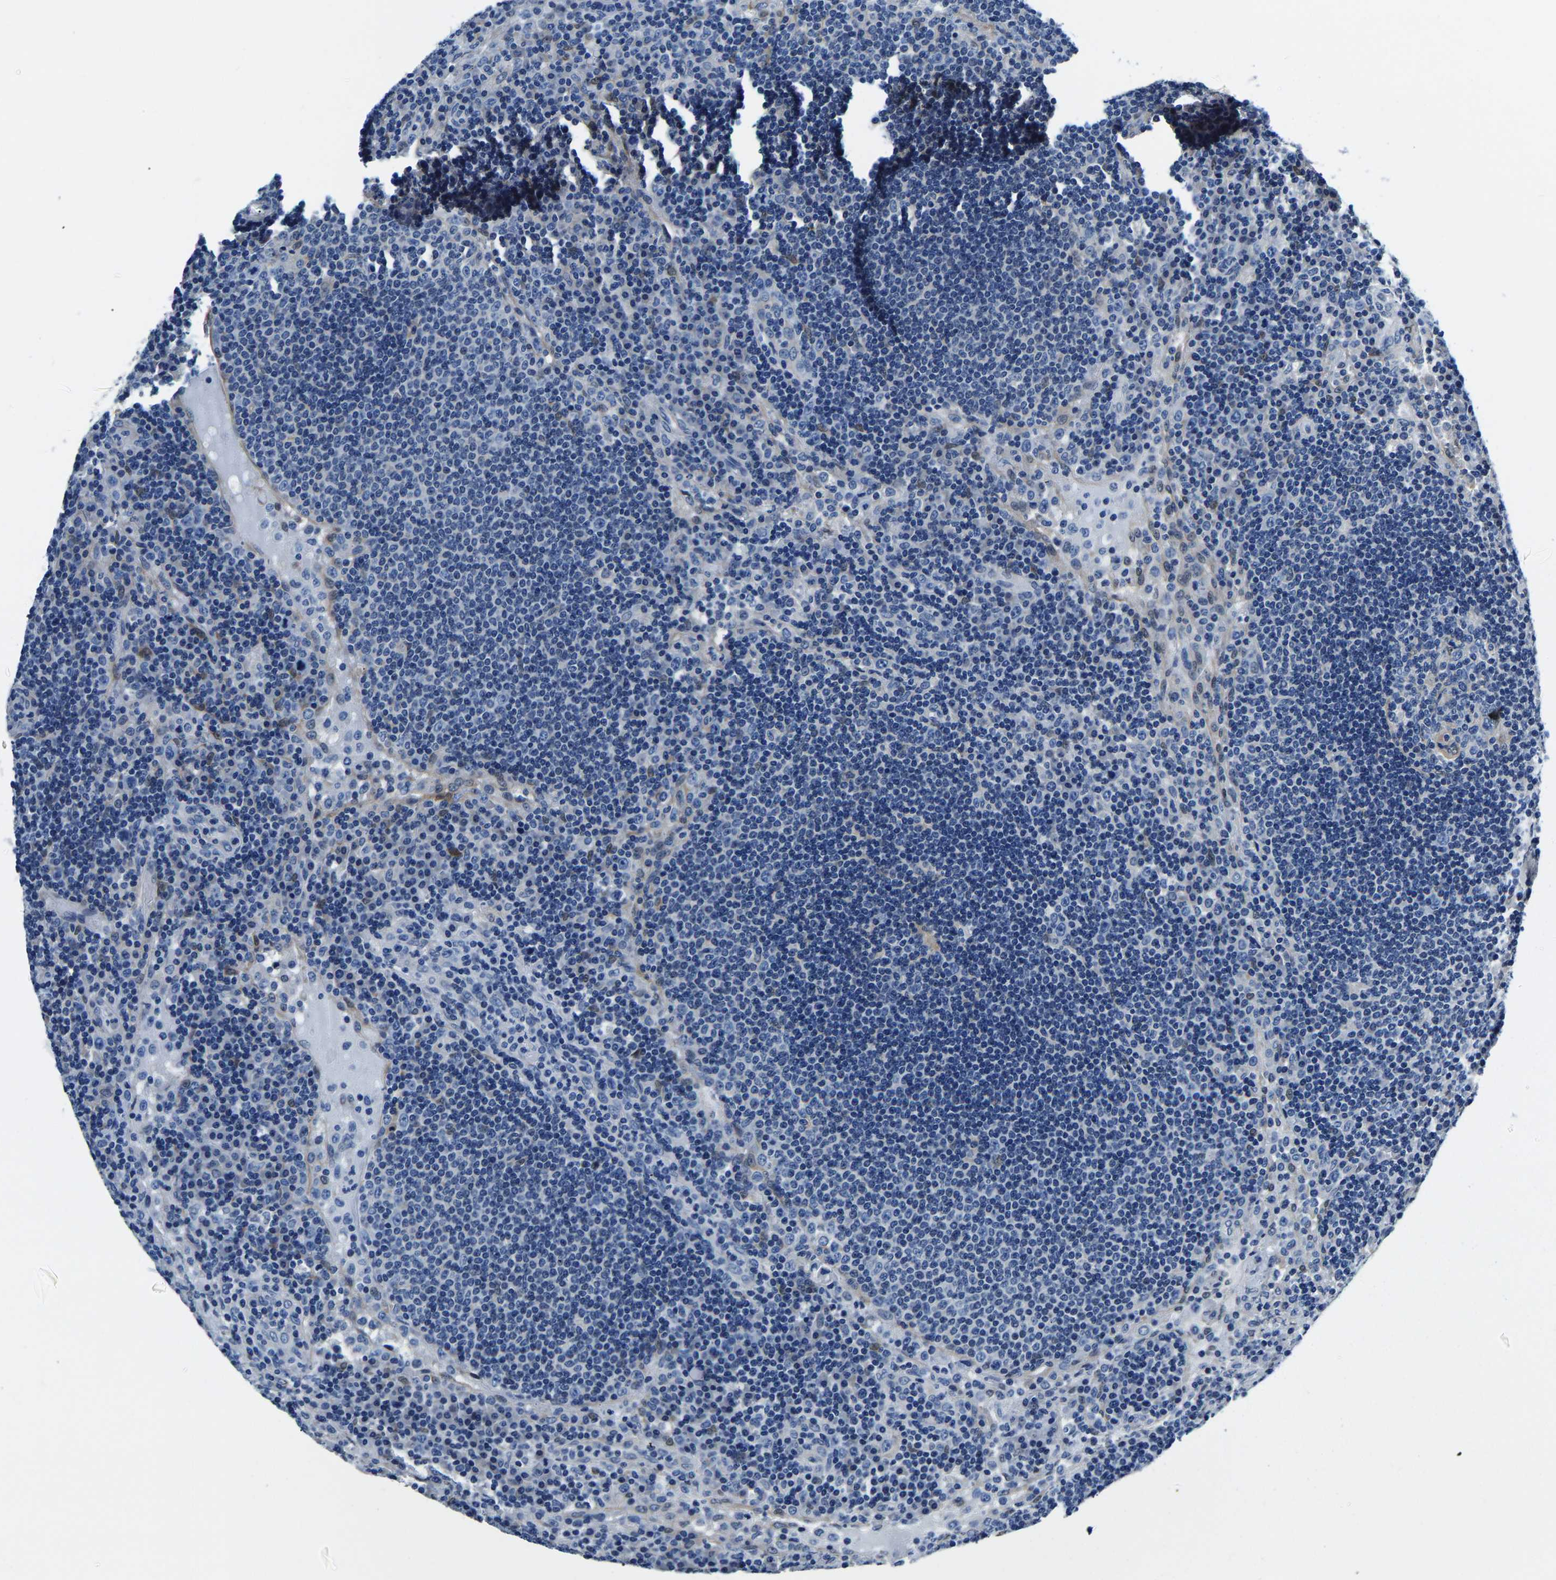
{"staining": {"intensity": "negative", "quantity": "none", "location": "none"}, "tissue": "lymph node", "cell_type": "Germinal center cells", "image_type": "normal", "snomed": [{"axis": "morphology", "description": "Normal tissue, NOS"}, {"axis": "topography", "description": "Lymph node"}], "caption": "Immunohistochemistry micrograph of normal lymph node: lymph node stained with DAB (3,3'-diaminobenzidine) reveals no significant protein expression in germinal center cells.", "gene": "ACO1", "patient": {"sex": "female", "age": 53}}